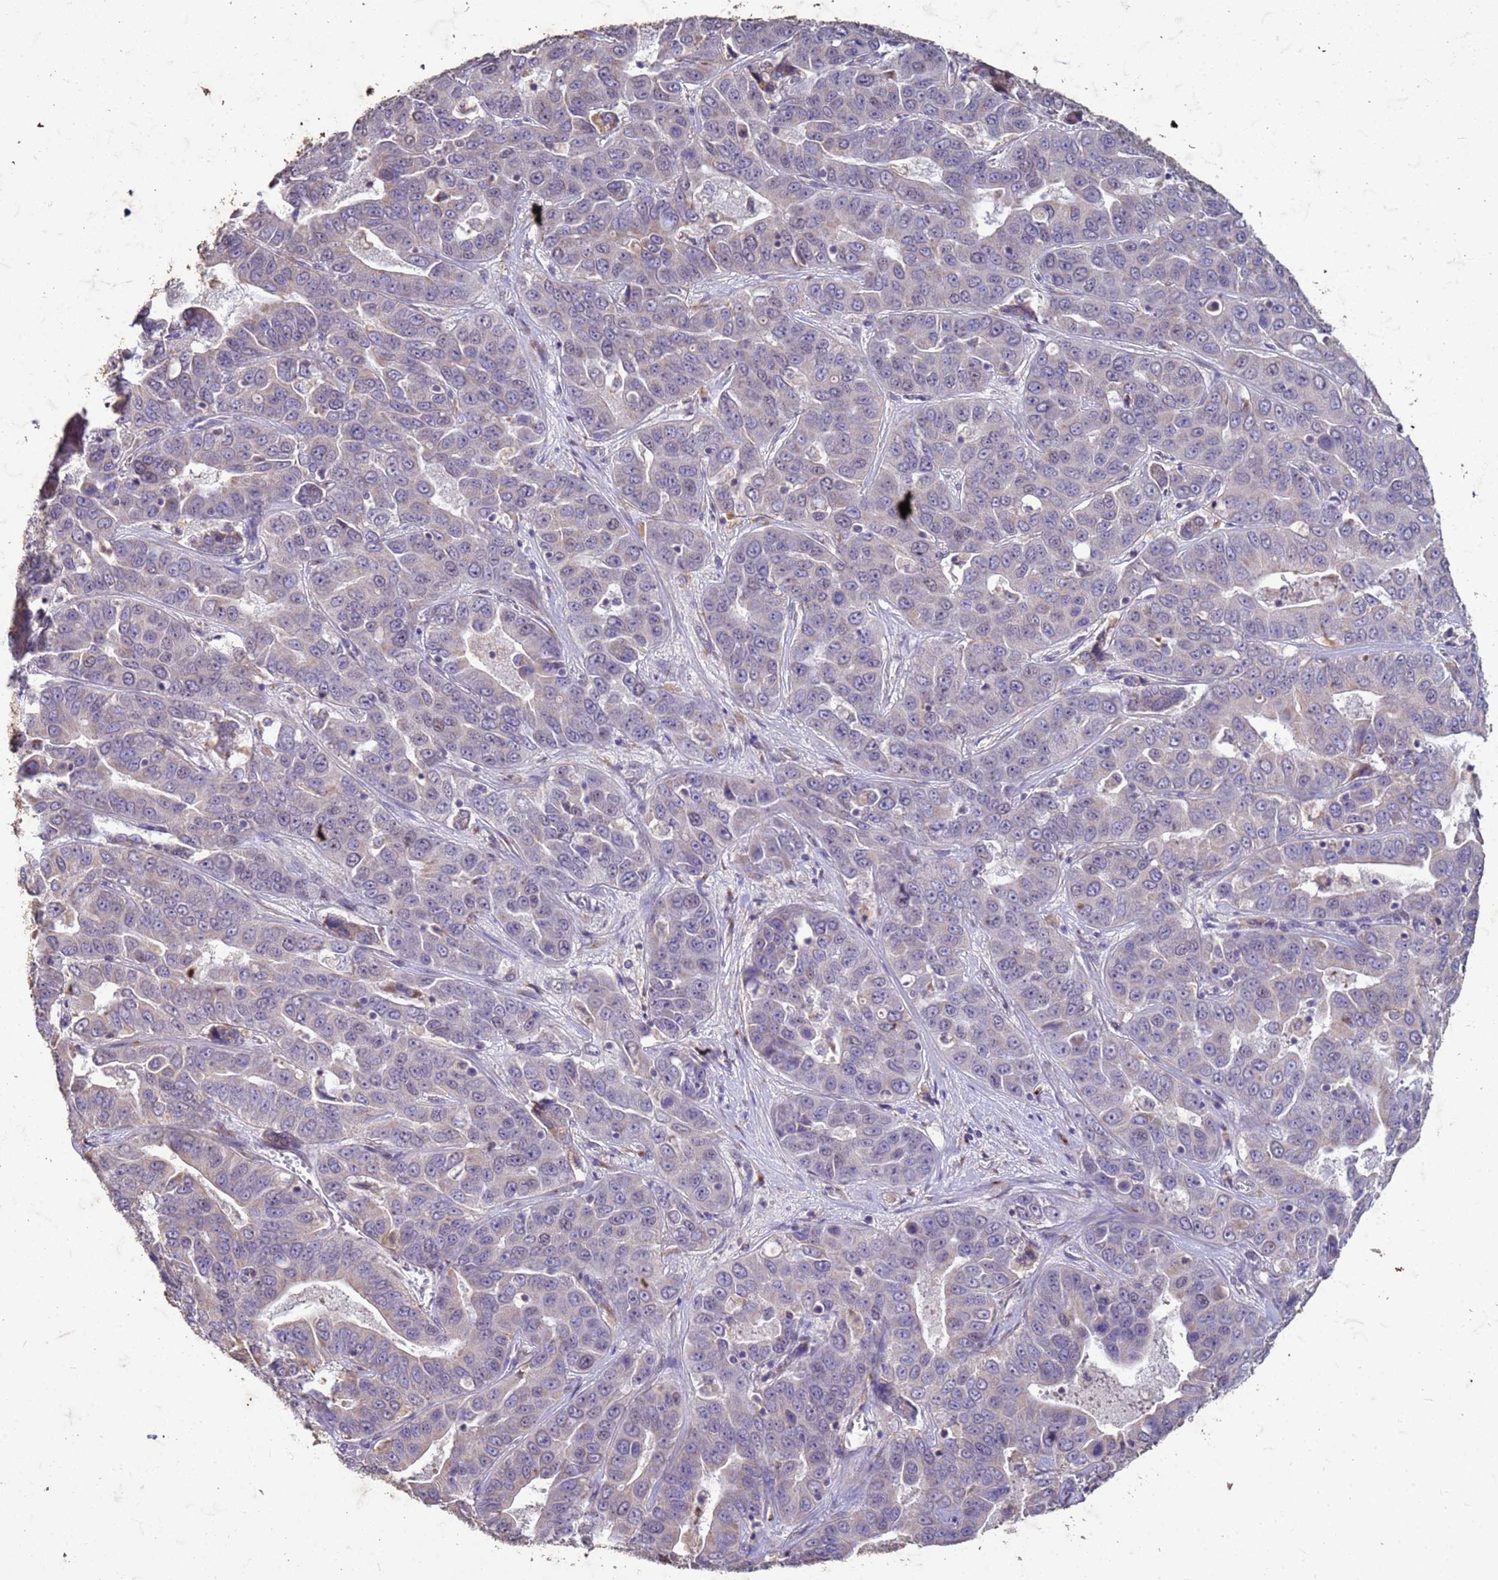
{"staining": {"intensity": "negative", "quantity": "none", "location": "none"}, "tissue": "liver cancer", "cell_type": "Tumor cells", "image_type": "cancer", "snomed": [{"axis": "morphology", "description": "Cholangiocarcinoma"}, {"axis": "topography", "description": "Liver"}], "caption": "Protein analysis of cholangiocarcinoma (liver) demonstrates no significant positivity in tumor cells.", "gene": "SLC25A15", "patient": {"sex": "female", "age": 52}}